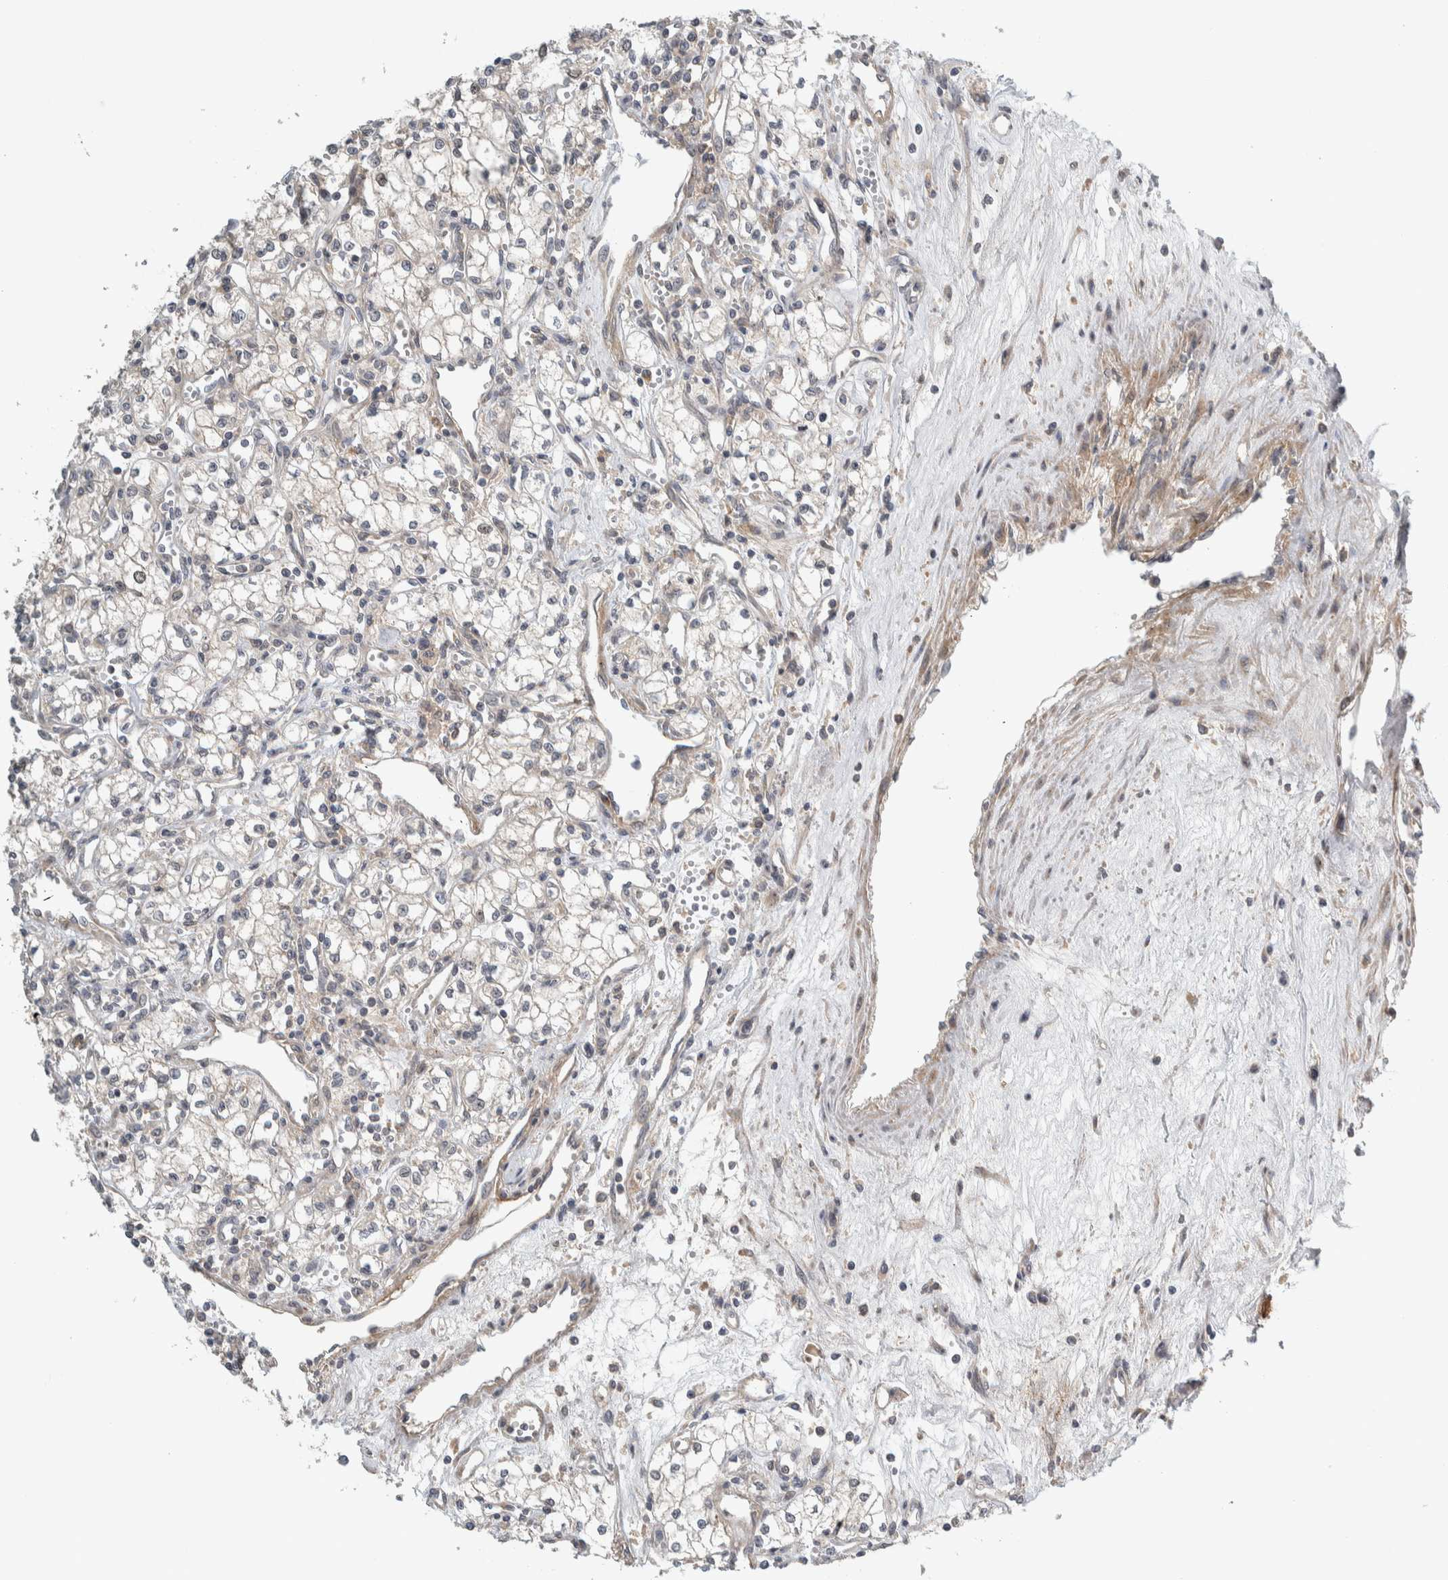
{"staining": {"intensity": "negative", "quantity": "none", "location": "none"}, "tissue": "renal cancer", "cell_type": "Tumor cells", "image_type": "cancer", "snomed": [{"axis": "morphology", "description": "Adenocarcinoma, NOS"}, {"axis": "topography", "description": "Kidney"}], "caption": "Human renal cancer (adenocarcinoma) stained for a protein using immunohistochemistry exhibits no expression in tumor cells.", "gene": "MPRIP", "patient": {"sex": "male", "age": 59}}